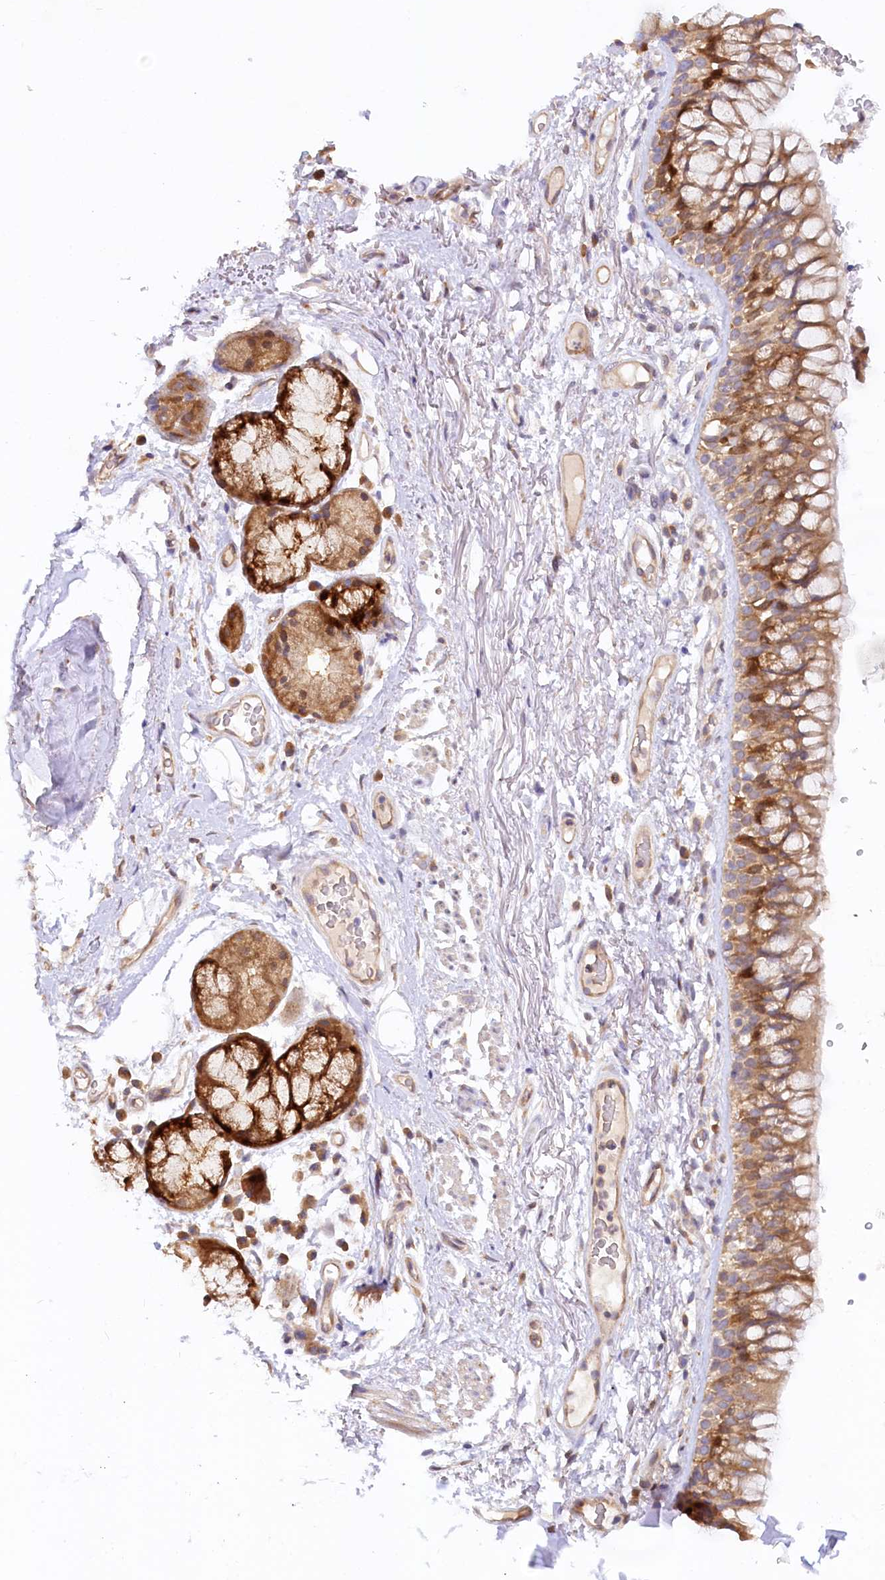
{"staining": {"intensity": "moderate", "quantity": ">75%", "location": "cytoplasmic/membranous"}, "tissue": "bronchus", "cell_type": "Respiratory epithelial cells", "image_type": "normal", "snomed": [{"axis": "morphology", "description": "Normal tissue, NOS"}, {"axis": "topography", "description": "Cartilage tissue"}, {"axis": "topography", "description": "Bronchus"}], "caption": "Respiratory epithelial cells show medium levels of moderate cytoplasmic/membranous positivity in about >75% of cells in unremarkable human bronchus.", "gene": "PAIP2", "patient": {"sex": "female", "age": 73}}